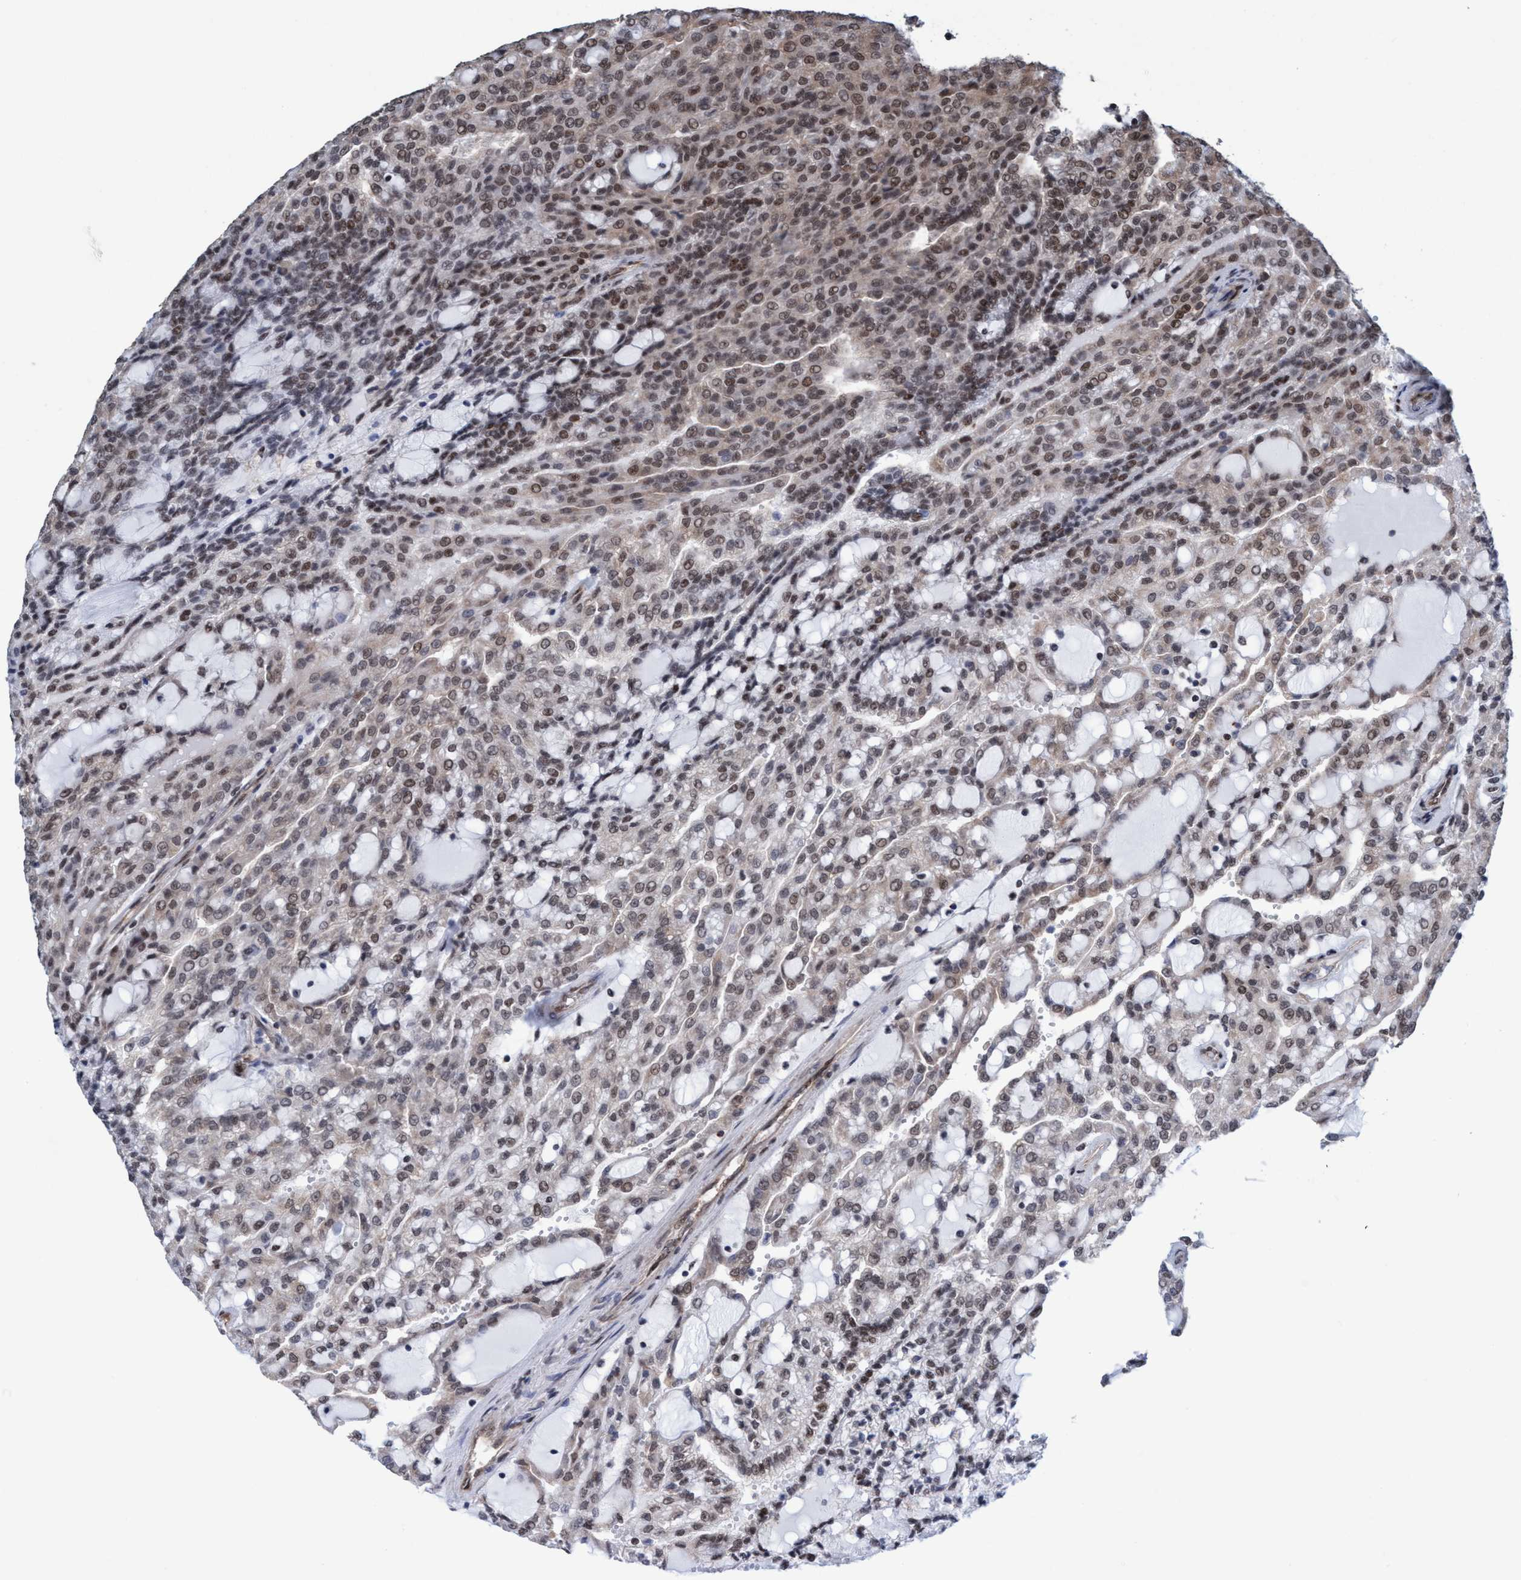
{"staining": {"intensity": "weak", "quantity": ">75%", "location": "cytoplasmic/membranous,nuclear"}, "tissue": "renal cancer", "cell_type": "Tumor cells", "image_type": "cancer", "snomed": [{"axis": "morphology", "description": "Adenocarcinoma, NOS"}, {"axis": "topography", "description": "Kidney"}], "caption": "Immunohistochemistry (IHC) (DAB) staining of human adenocarcinoma (renal) shows weak cytoplasmic/membranous and nuclear protein expression in approximately >75% of tumor cells. (DAB (3,3'-diaminobenzidine) IHC with brightfield microscopy, high magnification).", "gene": "METAP2", "patient": {"sex": "male", "age": 63}}